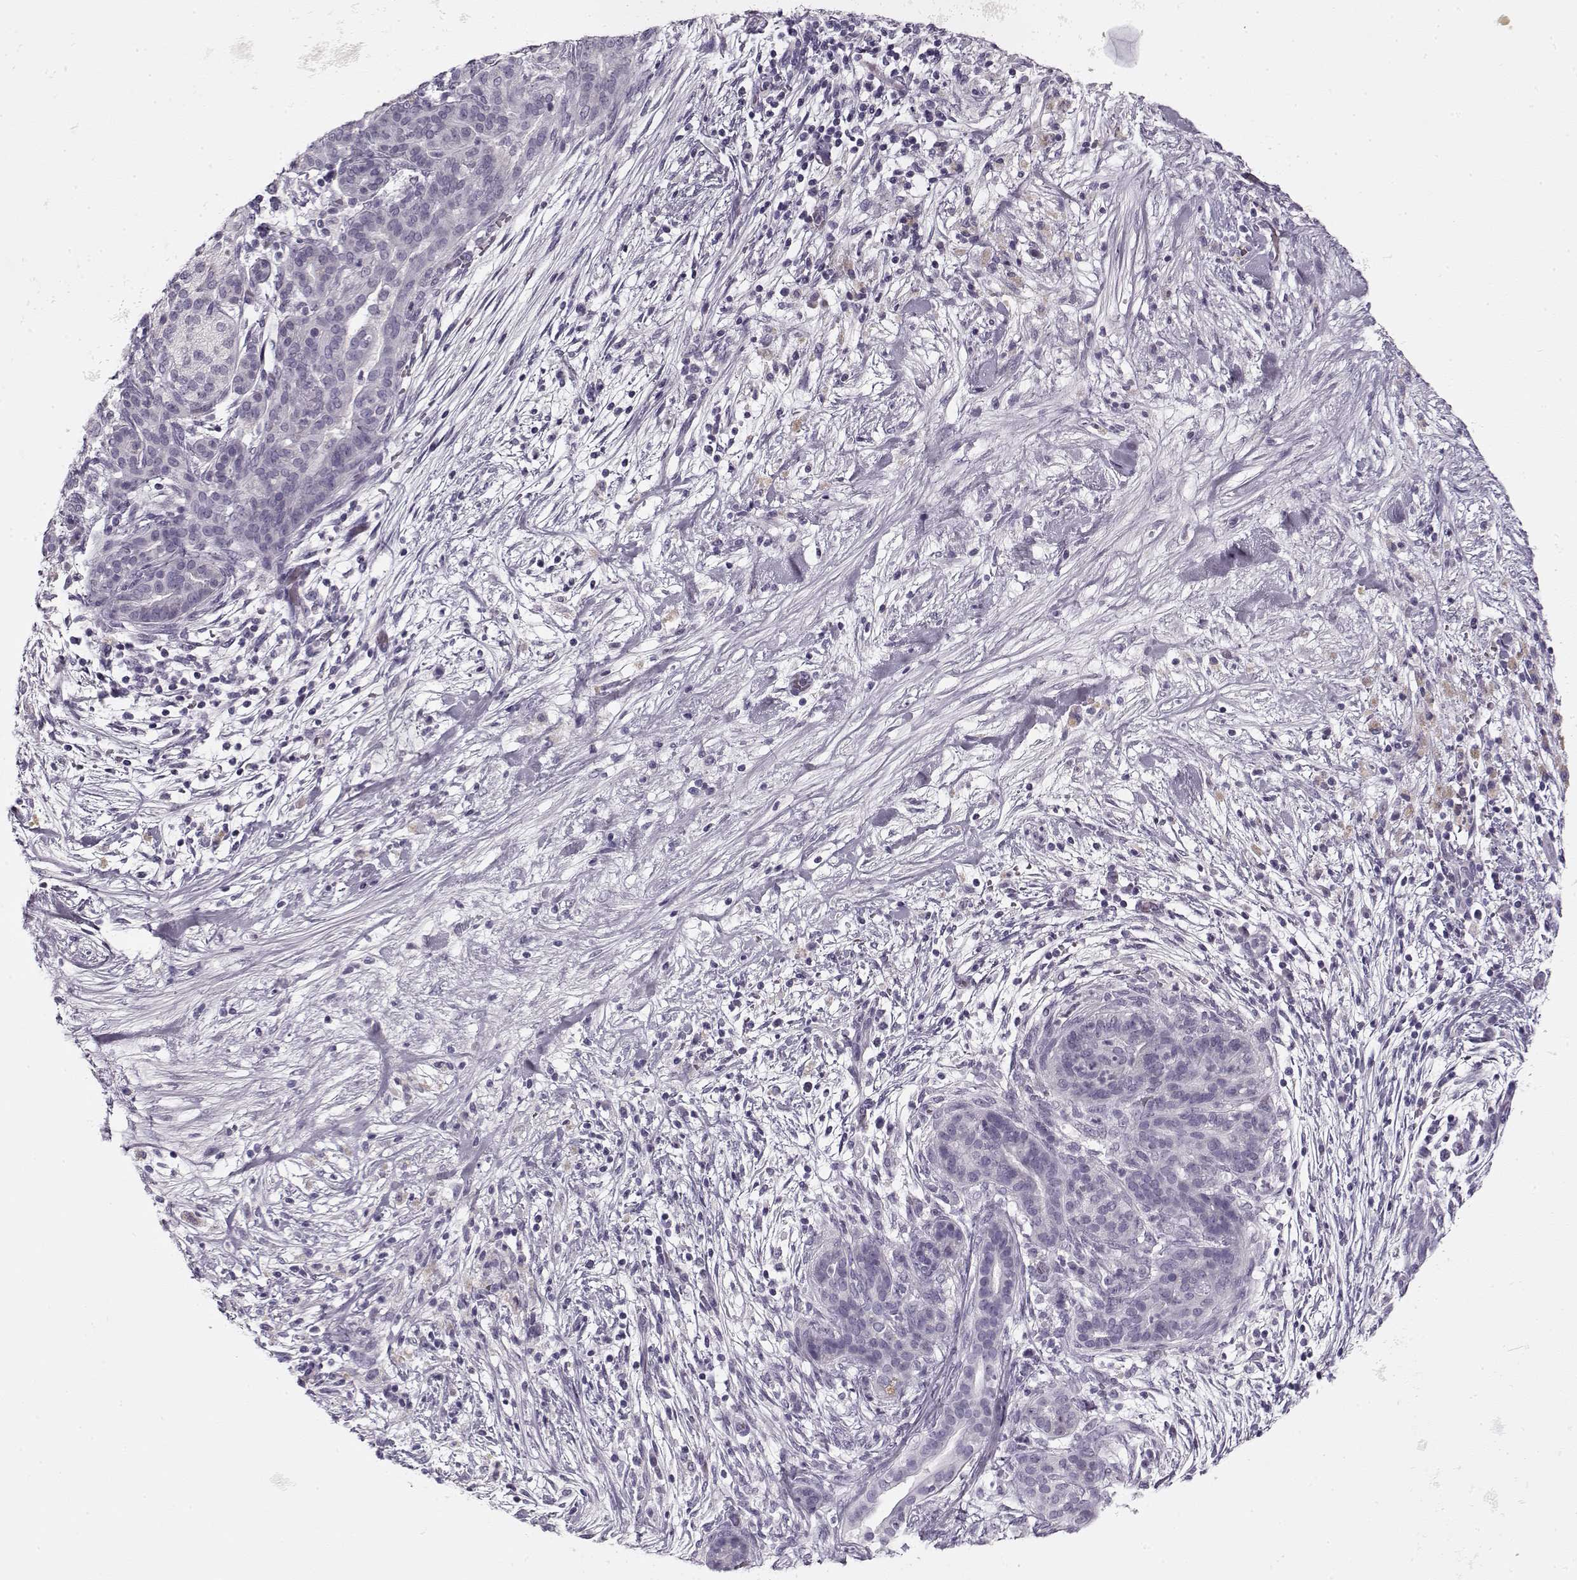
{"staining": {"intensity": "negative", "quantity": "none", "location": "none"}, "tissue": "pancreatic cancer", "cell_type": "Tumor cells", "image_type": "cancer", "snomed": [{"axis": "morphology", "description": "Adenocarcinoma, NOS"}, {"axis": "topography", "description": "Pancreas"}], "caption": "DAB immunohistochemical staining of human pancreatic cancer (adenocarcinoma) reveals no significant positivity in tumor cells.", "gene": "PNMT", "patient": {"sex": "male", "age": 44}}